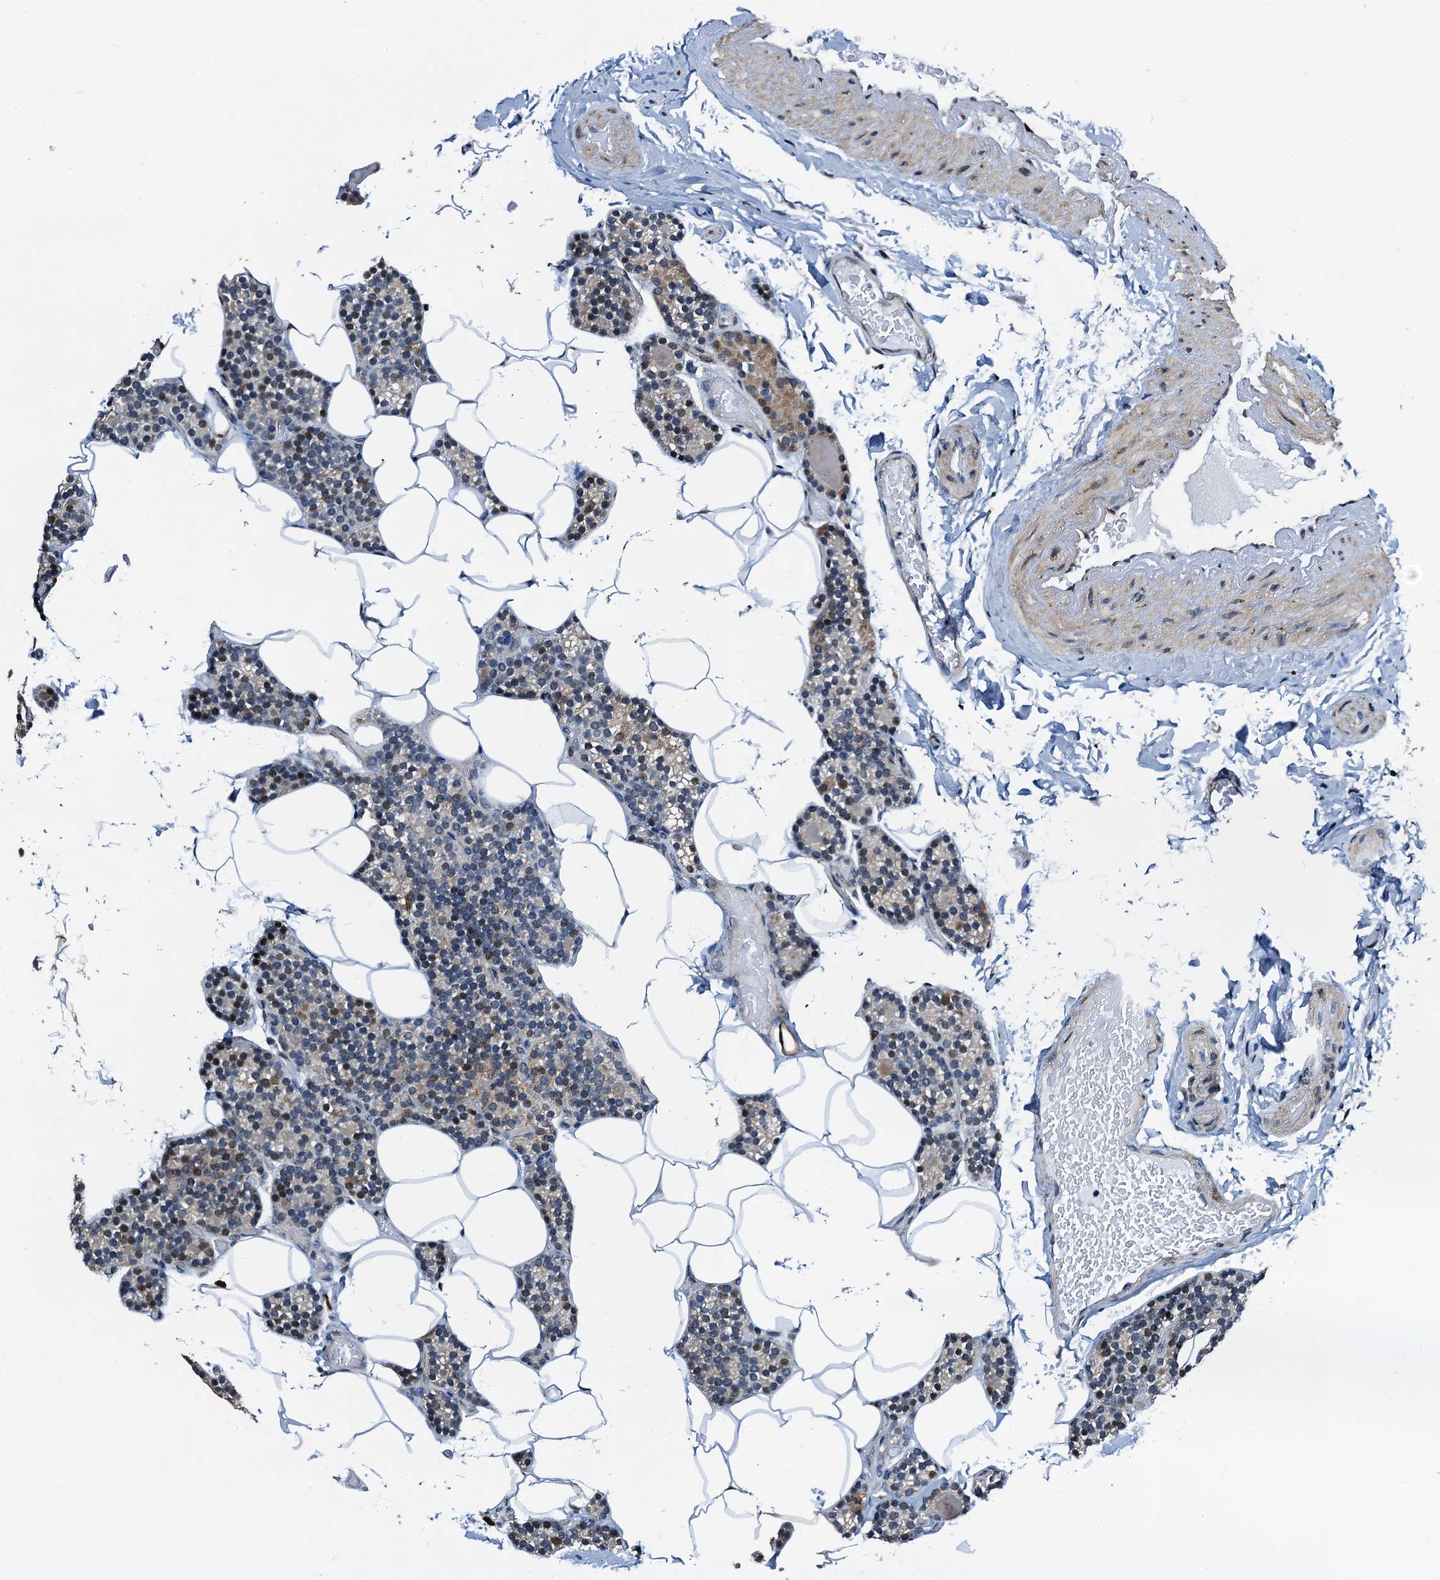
{"staining": {"intensity": "weak", "quantity": "<25%", "location": "cytoplasmic/membranous,nuclear"}, "tissue": "parathyroid gland", "cell_type": "Glandular cells", "image_type": "normal", "snomed": [{"axis": "morphology", "description": "Normal tissue, NOS"}, {"axis": "topography", "description": "Parathyroid gland"}], "caption": "Immunohistochemical staining of normal parathyroid gland displays no significant staining in glandular cells.", "gene": "FAM222A", "patient": {"sex": "male", "age": 52}}